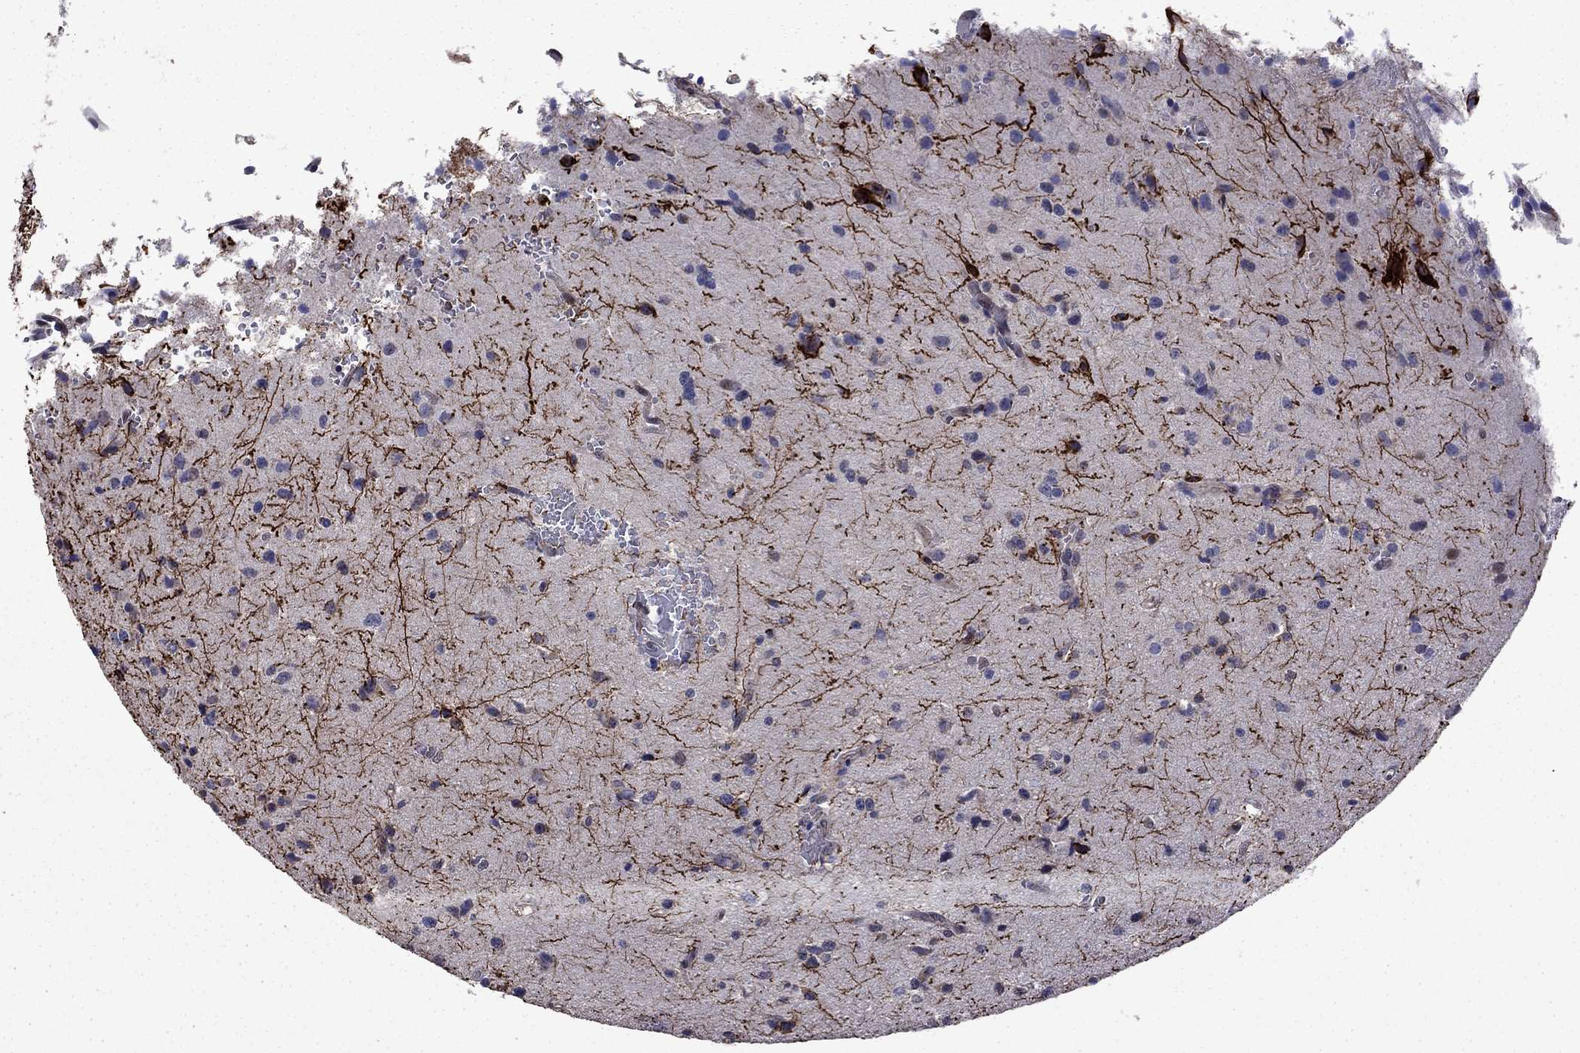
{"staining": {"intensity": "negative", "quantity": "none", "location": "none"}, "tissue": "glioma", "cell_type": "Tumor cells", "image_type": "cancer", "snomed": [{"axis": "morphology", "description": "Glioma, malignant, Low grade"}, {"axis": "topography", "description": "Brain"}], "caption": "There is no significant expression in tumor cells of low-grade glioma (malignant). (DAB immunohistochemistry visualized using brightfield microscopy, high magnification).", "gene": "APPBP2", "patient": {"sex": "male", "age": 41}}